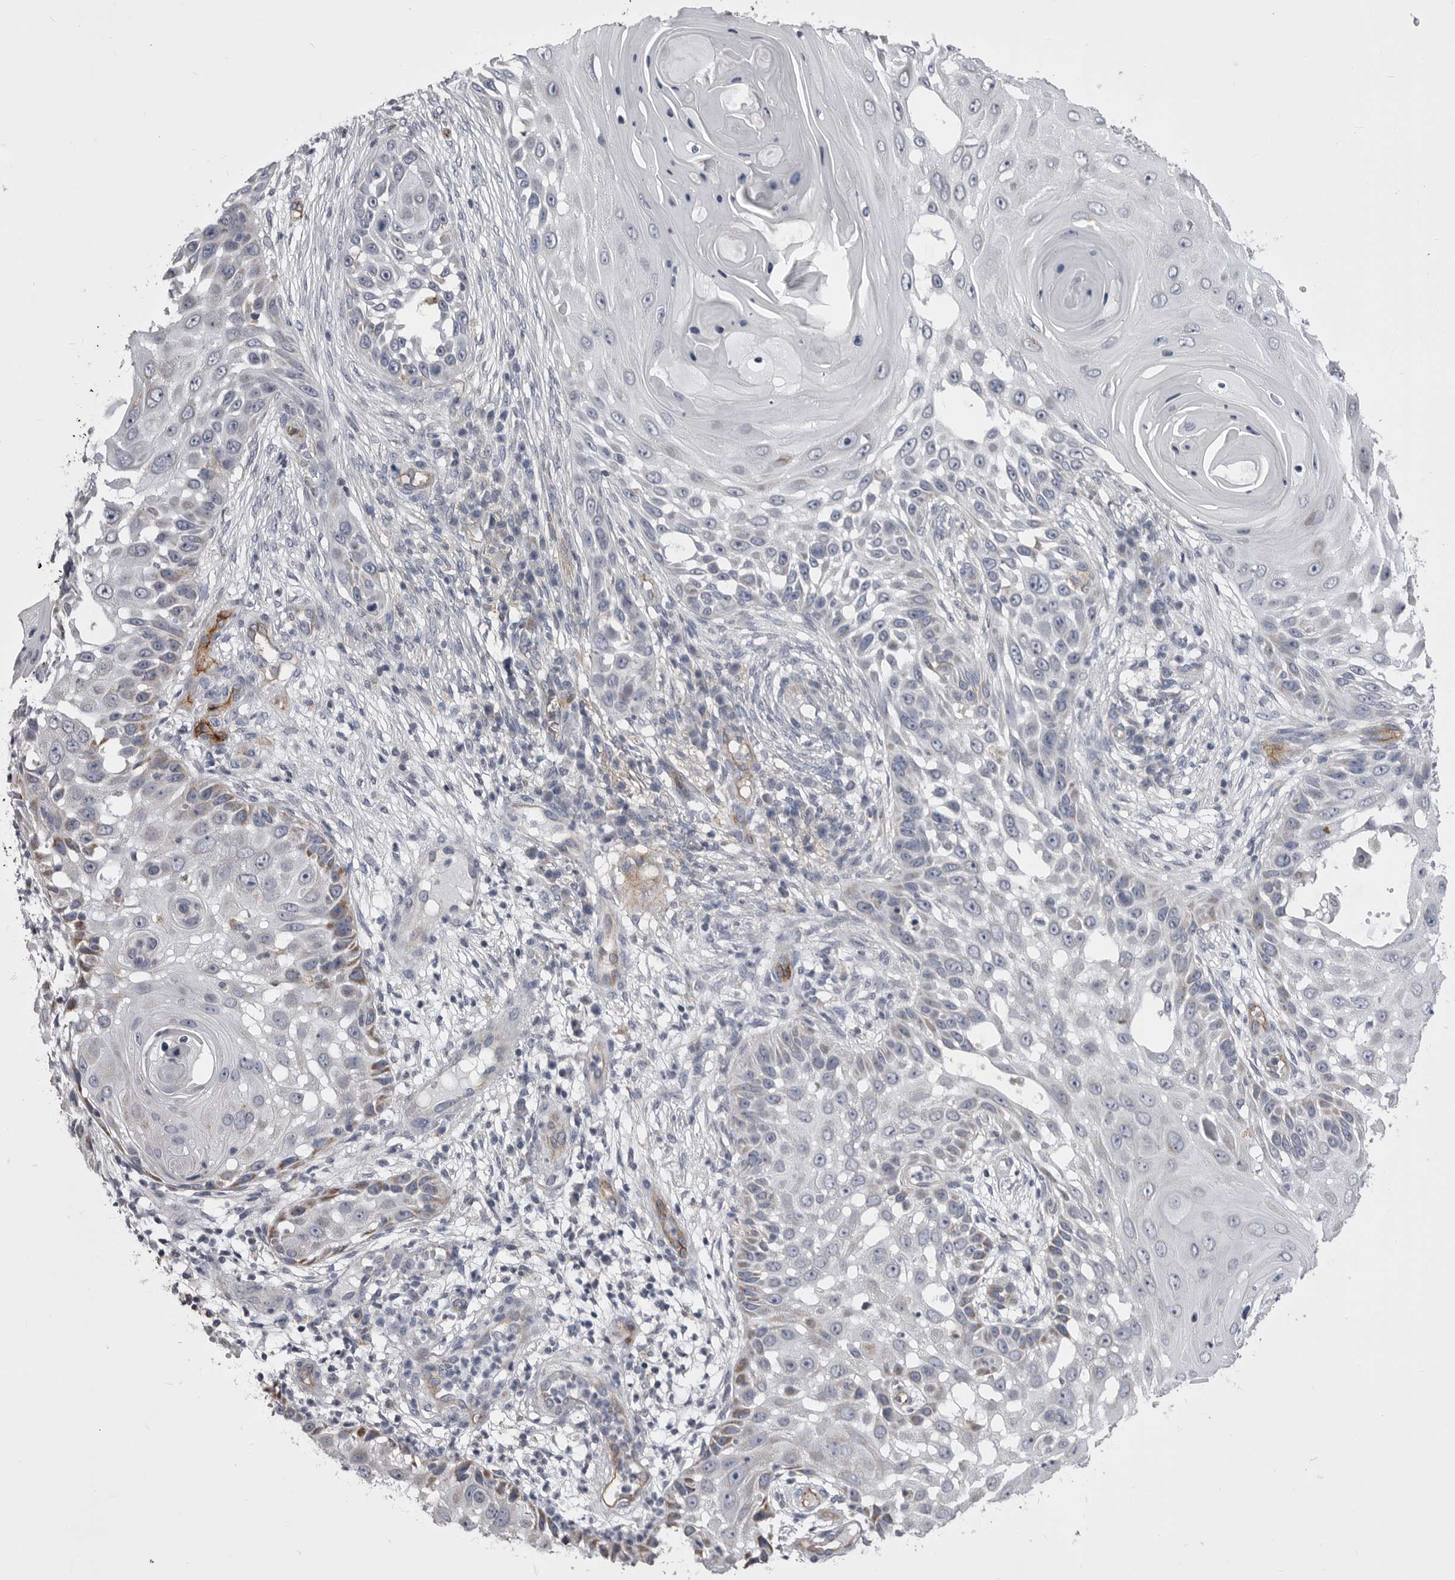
{"staining": {"intensity": "moderate", "quantity": "<25%", "location": "cytoplasmic/membranous"}, "tissue": "skin cancer", "cell_type": "Tumor cells", "image_type": "cancer", "snomed": [{"axis": "morphology", "description": "Squamous cell carcinoma, NOS"}, {"axis": "topography", "description": "Skin"}], "caption": "Skin cancer stained for a protein (brown) shows moderate cytoplasmic/membranous positive staining in about <25% of tumor cells.", "gene": "OPLAH", "patient": {"sex": "female", "age": 44}}